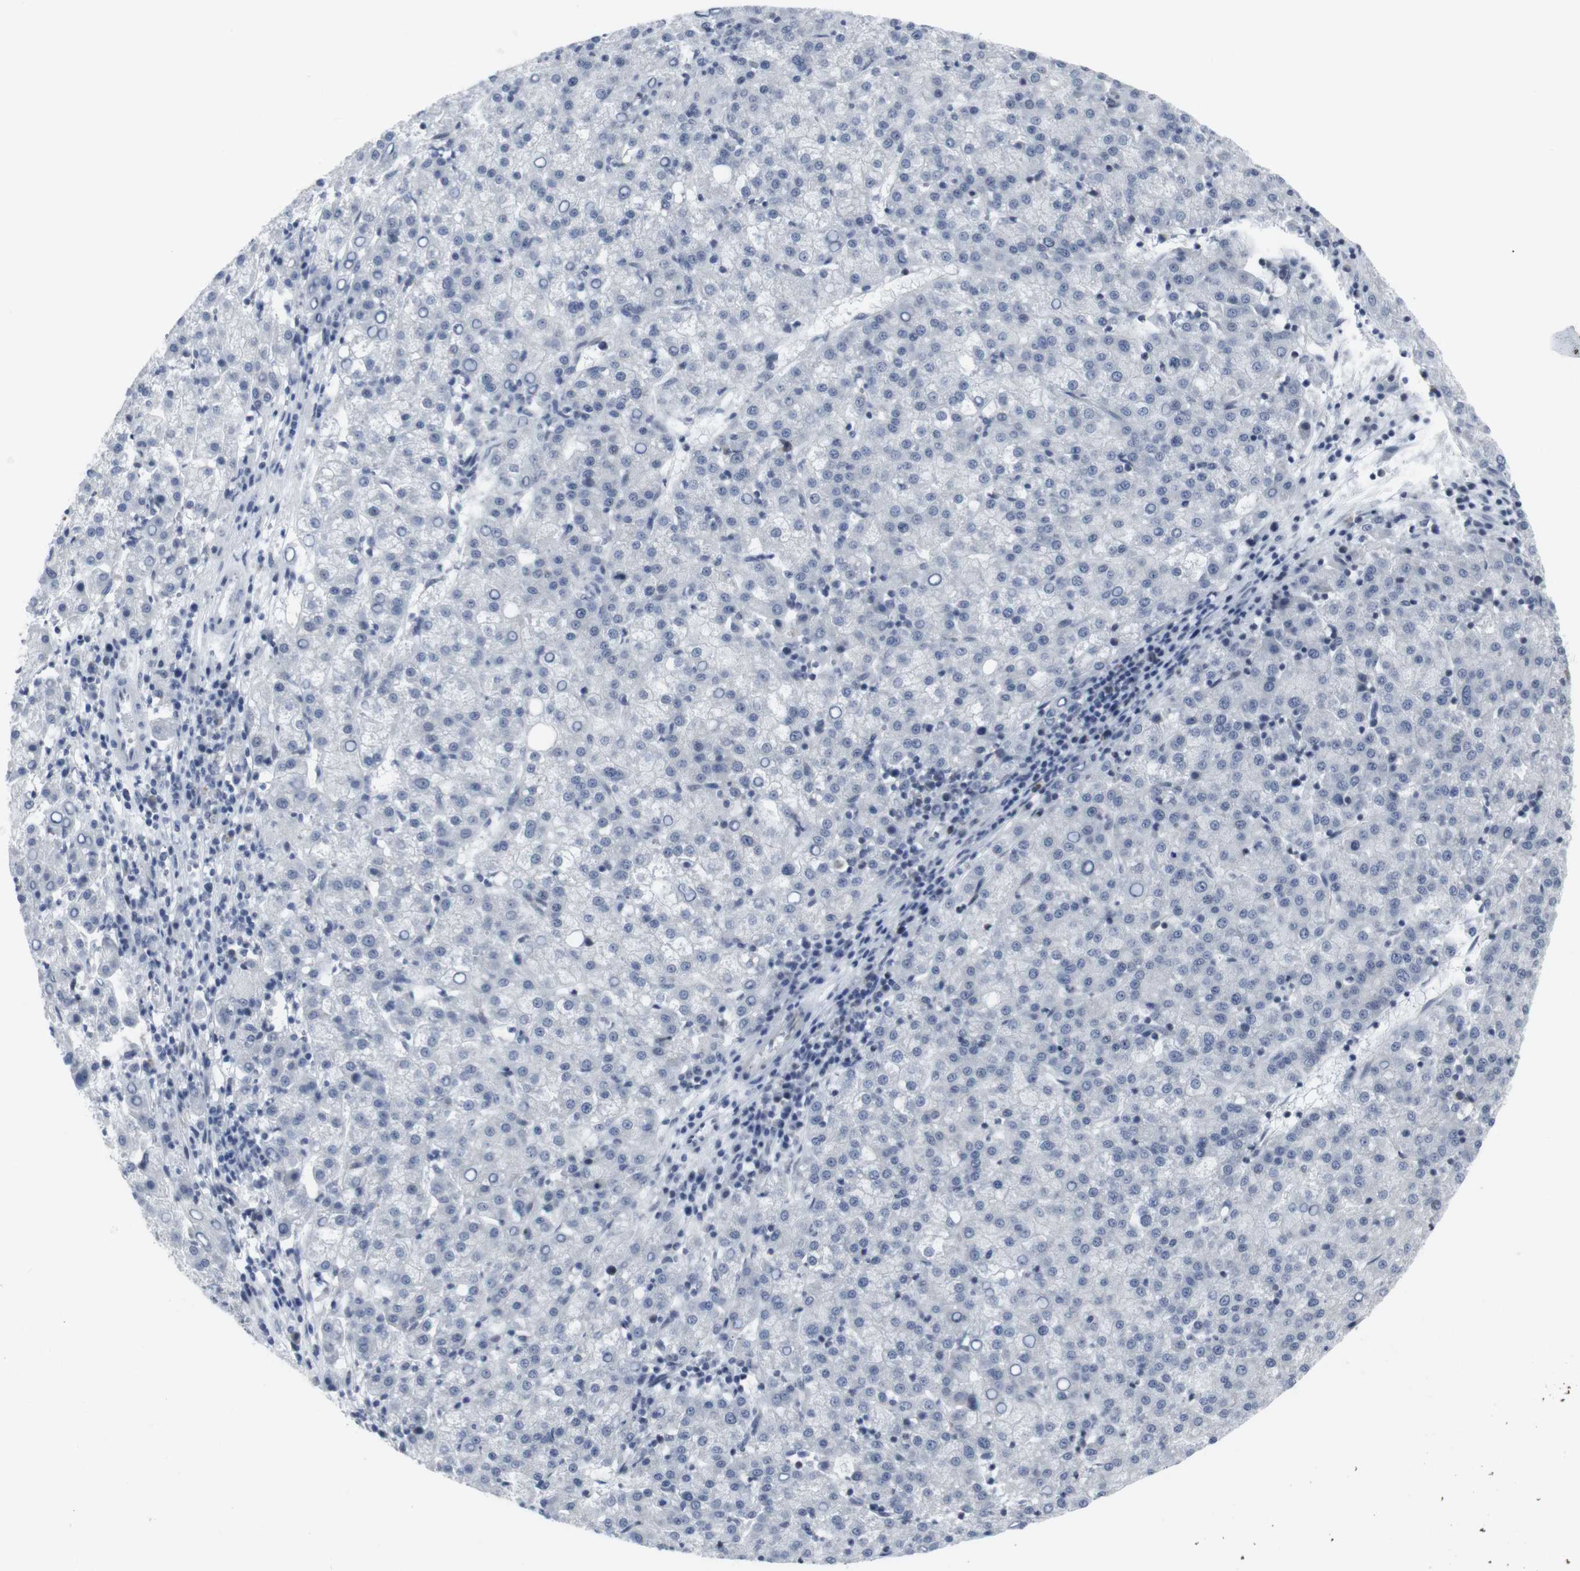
{"staining": {"intensity": "negative", "quantity": "none", "location": "none"}, "tissue": "liver cancer", "cell_type": "Tumor cells", "image_type": "cancer", "snomed": [{"axis": "morphology", "description": "Carcinoma, Hepatocellular, NOS"}, {"axis": "topography", "description": "Liver"}], "caption": "Tumor cells are negative for brown protein staining in liver cancer (hepatocellular carcinoma). (Brightfield microscopy of DAB immunohistochemistry at high magnification).", "gene": "GEMIN2", "patient": {"sex": "female", "age": 58}}